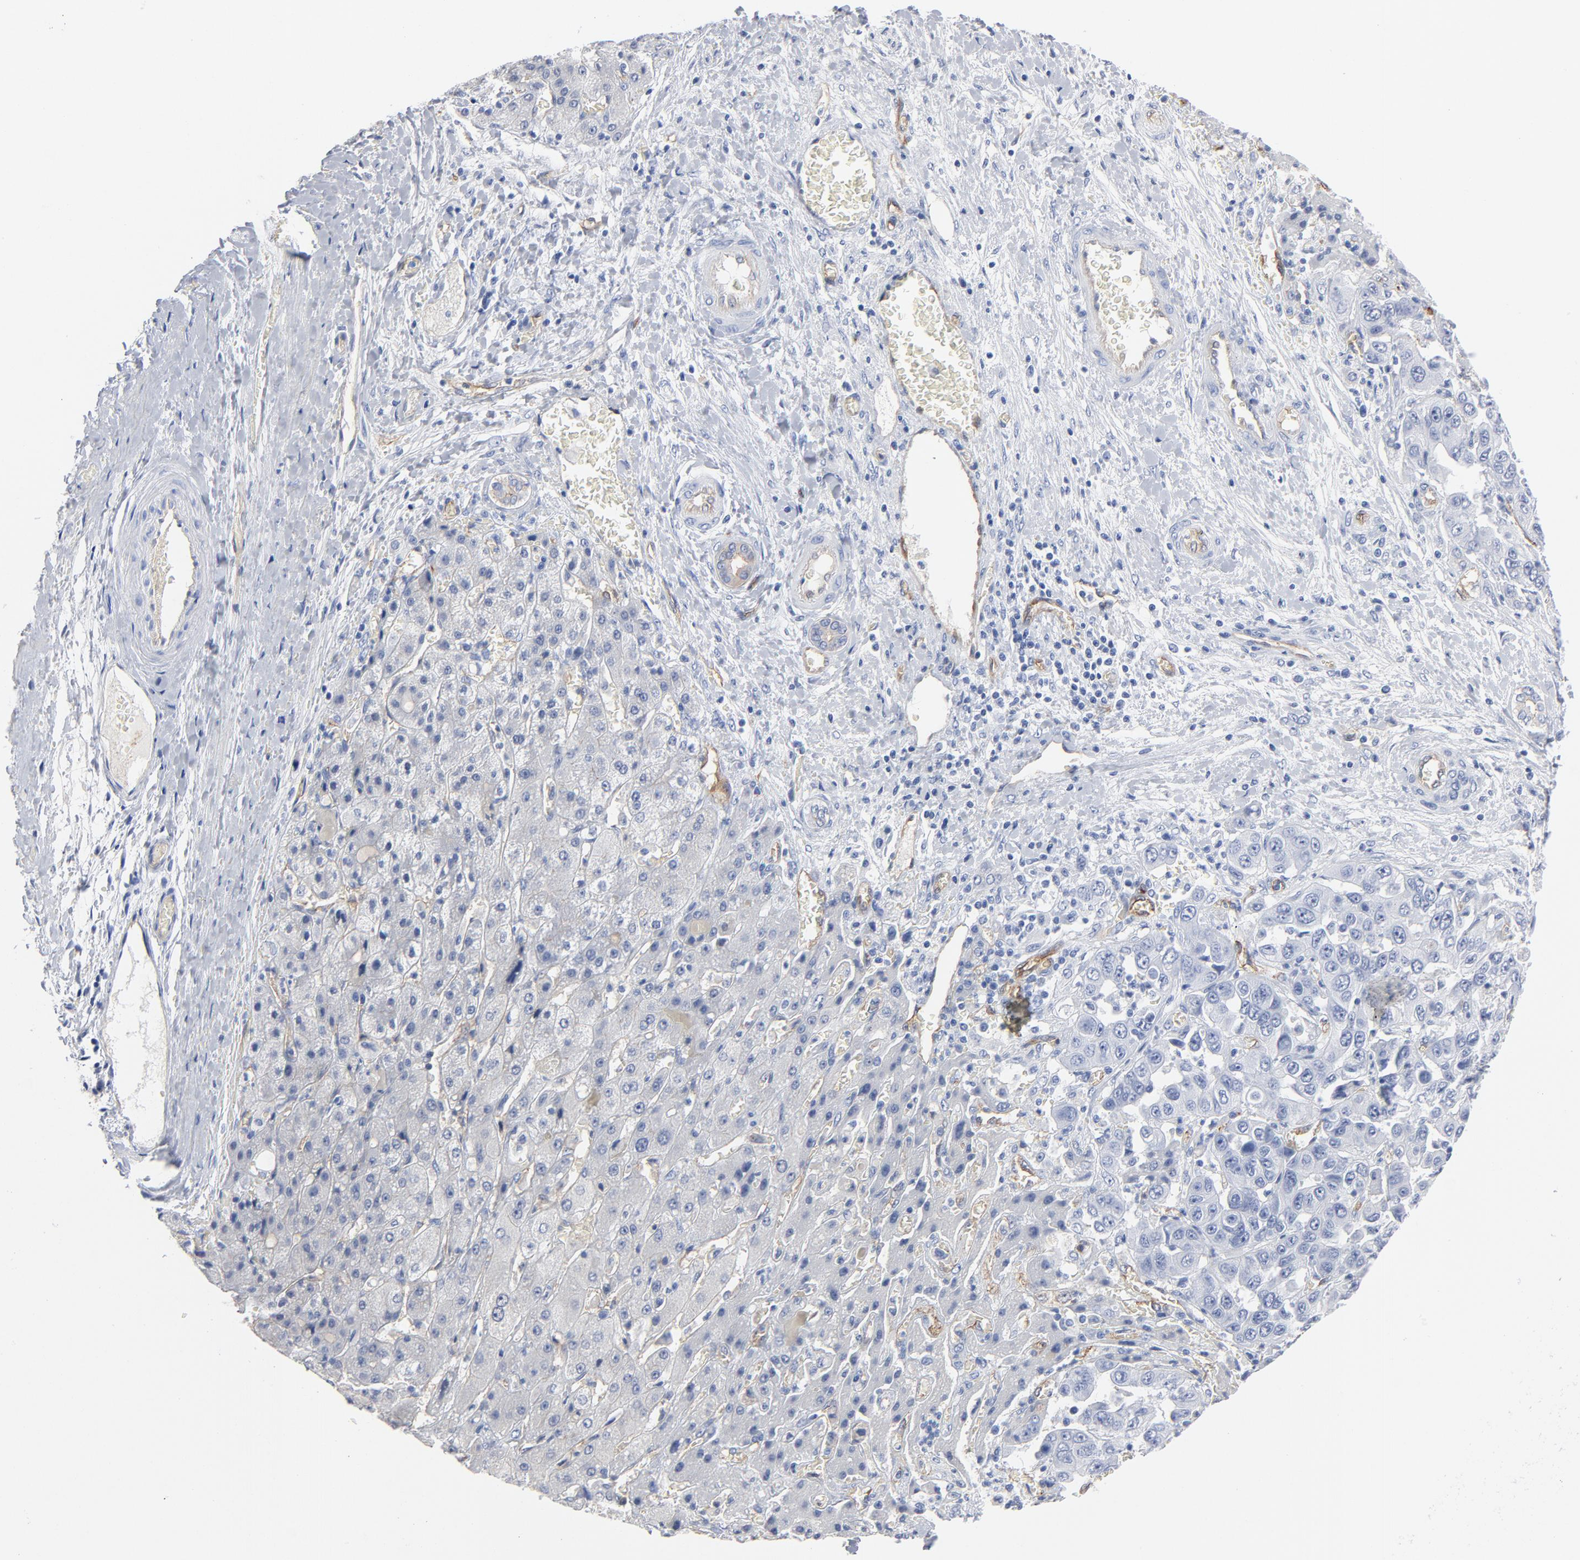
{"staining": {"intensity": "negative", "quantity": "none", "location": "none"}, "tissue": "liver cancer", "cell_type": "Tumor cells", "image_type": "cancer", "snomed": [{"axis": "morphology", "description": "Cholangiocarcinoma"}, {"axis": "topography", "description": "Liver"}], "caption": "This photomicrograph is of cholangiocarcinoma (liver) stained with immunohistochemistry to label a protein in brown with the nuclei are counter-stained blue. There is no expression in tumor cells.", "gene": "SHANK3", "patient": {"sex": "female", "age": 52}}